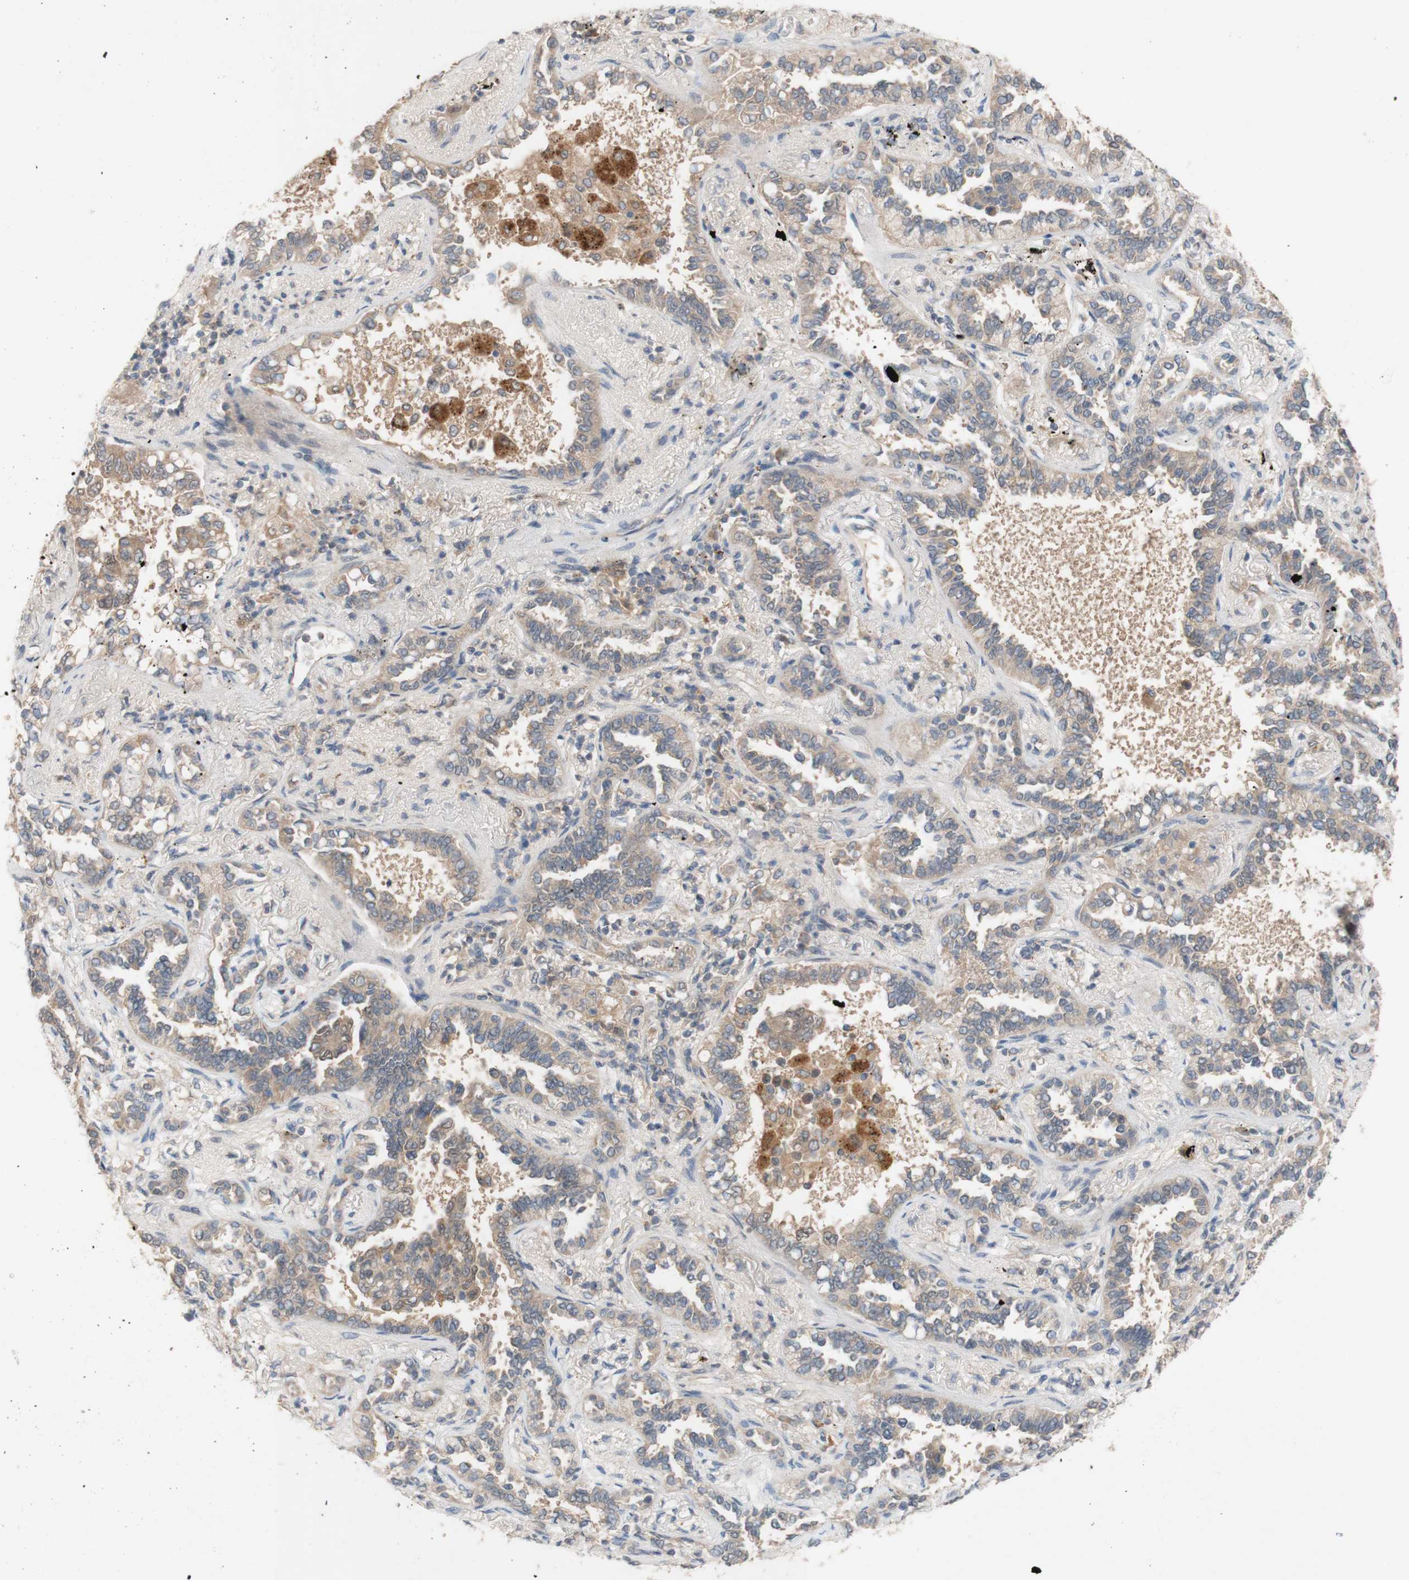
{"staining": {"intensity": "weak", "quantity": ">75%", "location": "cytoplasmic/membranous"}, "tissue": "lung cancer", "cell_type": "Tumor cells", "image_type": "cancer", "snomed": [{"axis": "morphology", "description": "Normal tissue, NOS"}, {"axis": "morphology", "description": "Adenocarcinoma, NOS"}, {"axis": "topography", "description": "Lung"}], "caption": "Human lung cancer stained with a brown dye shows weak cytoplasmic/membranous positive staining in about >75% of tumor cells.", "gene": "PEX2", "patient": {"sex": "male", "age": 59}}